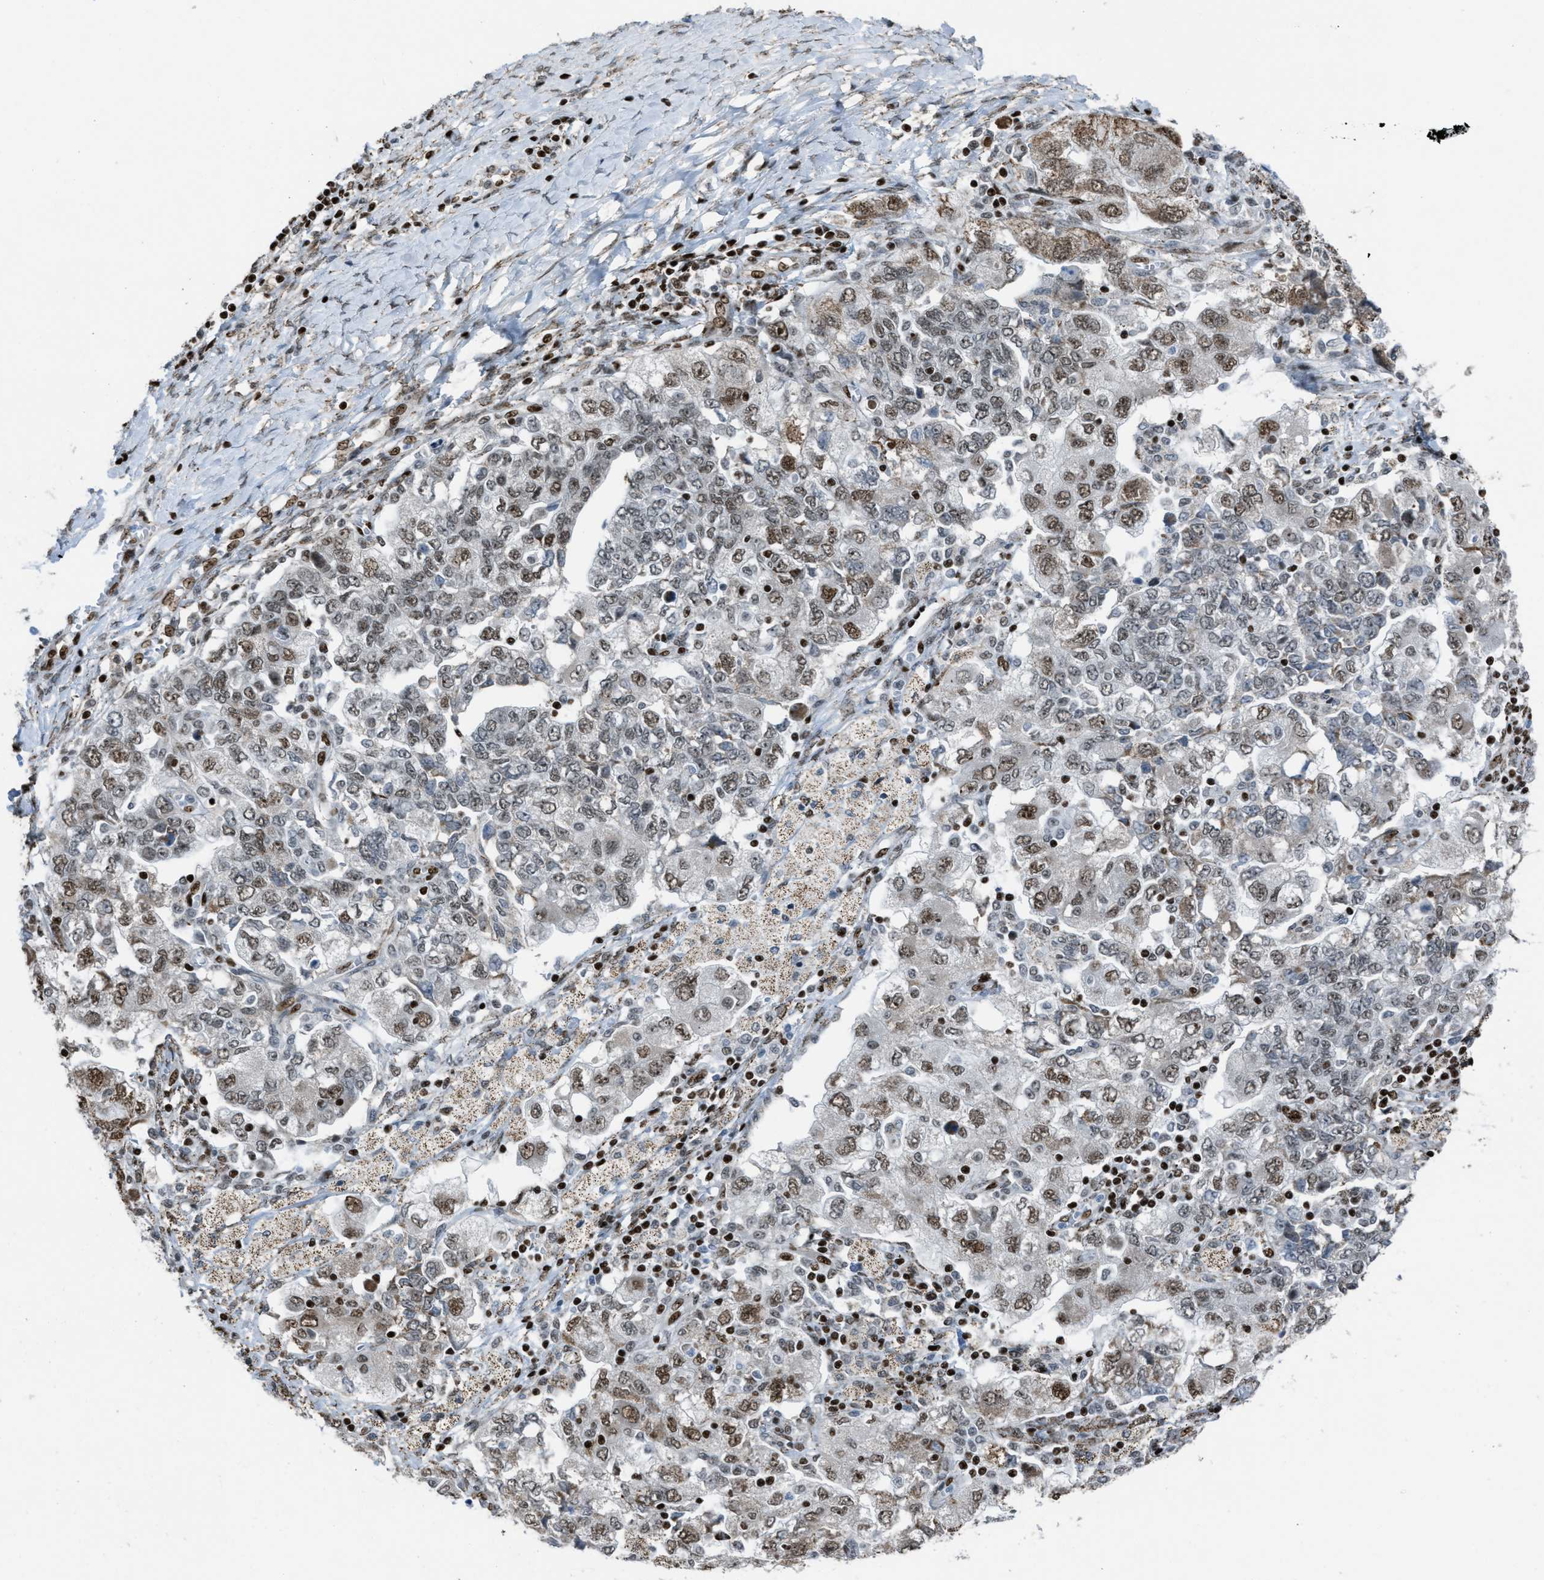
{"staining": {"intensity": "moderate", "quantity": ">75%", "location": "nuclear"}, "tissue": "ovarian cancer", "cell_type": "Tumor cells", "image_type": "cancer", "snomed": [{"axis": "morphology", "description": "Carcinoma, NOS"}, {"axis": "morphology", "description": "Cystadenocarcinoma, serous, NOS"}, {"axis": "topography", "description": "Ovary"}], "caption": "Protein expression analysis of ovarian serous cystadenocarcinoma displays moderate nuclear expression in approximately >75% of tumor cells. (IHC, brightfield microscopy, high magnification).", "gene": "SLFN5", "patient": {"sex": "female", "age": 69}}